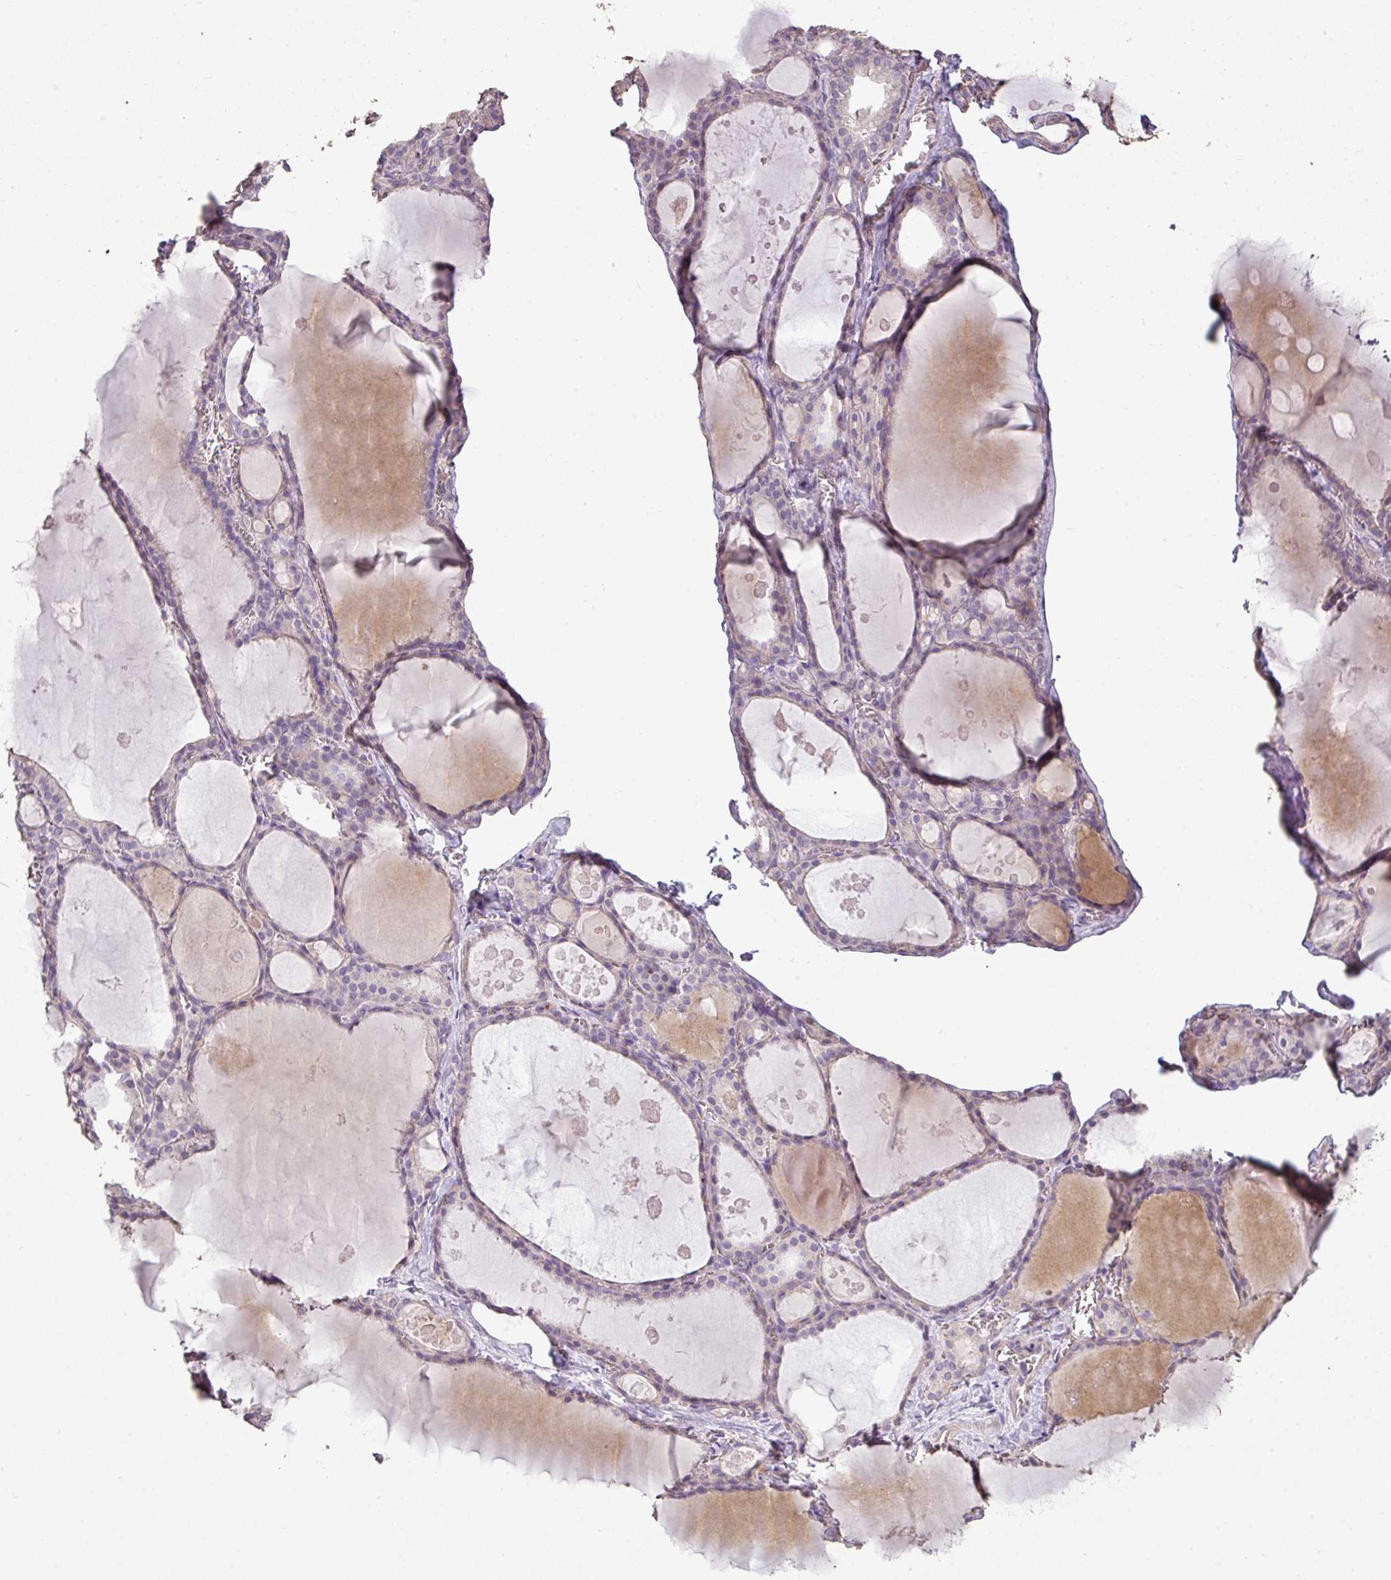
{"staining": {"intensity": "weak", "quantity": "<25%", "location": "cytoplasmic/membranous"}, "tissue": "thyroid gland", "cell_type": "Glandular cells", "image_type": "normal", "snomed": [{"axis": "morphology", "description": "Normal tissue, NOS"}, {"axis": "topography", "description": "Thyroid gland"}], "caption": "Immunohistochemical staining of benign thyroid gland exhibits no significant expression in glandular cells.", "gene": "LY9", "patient": {"sex": "male", "age": 56}}